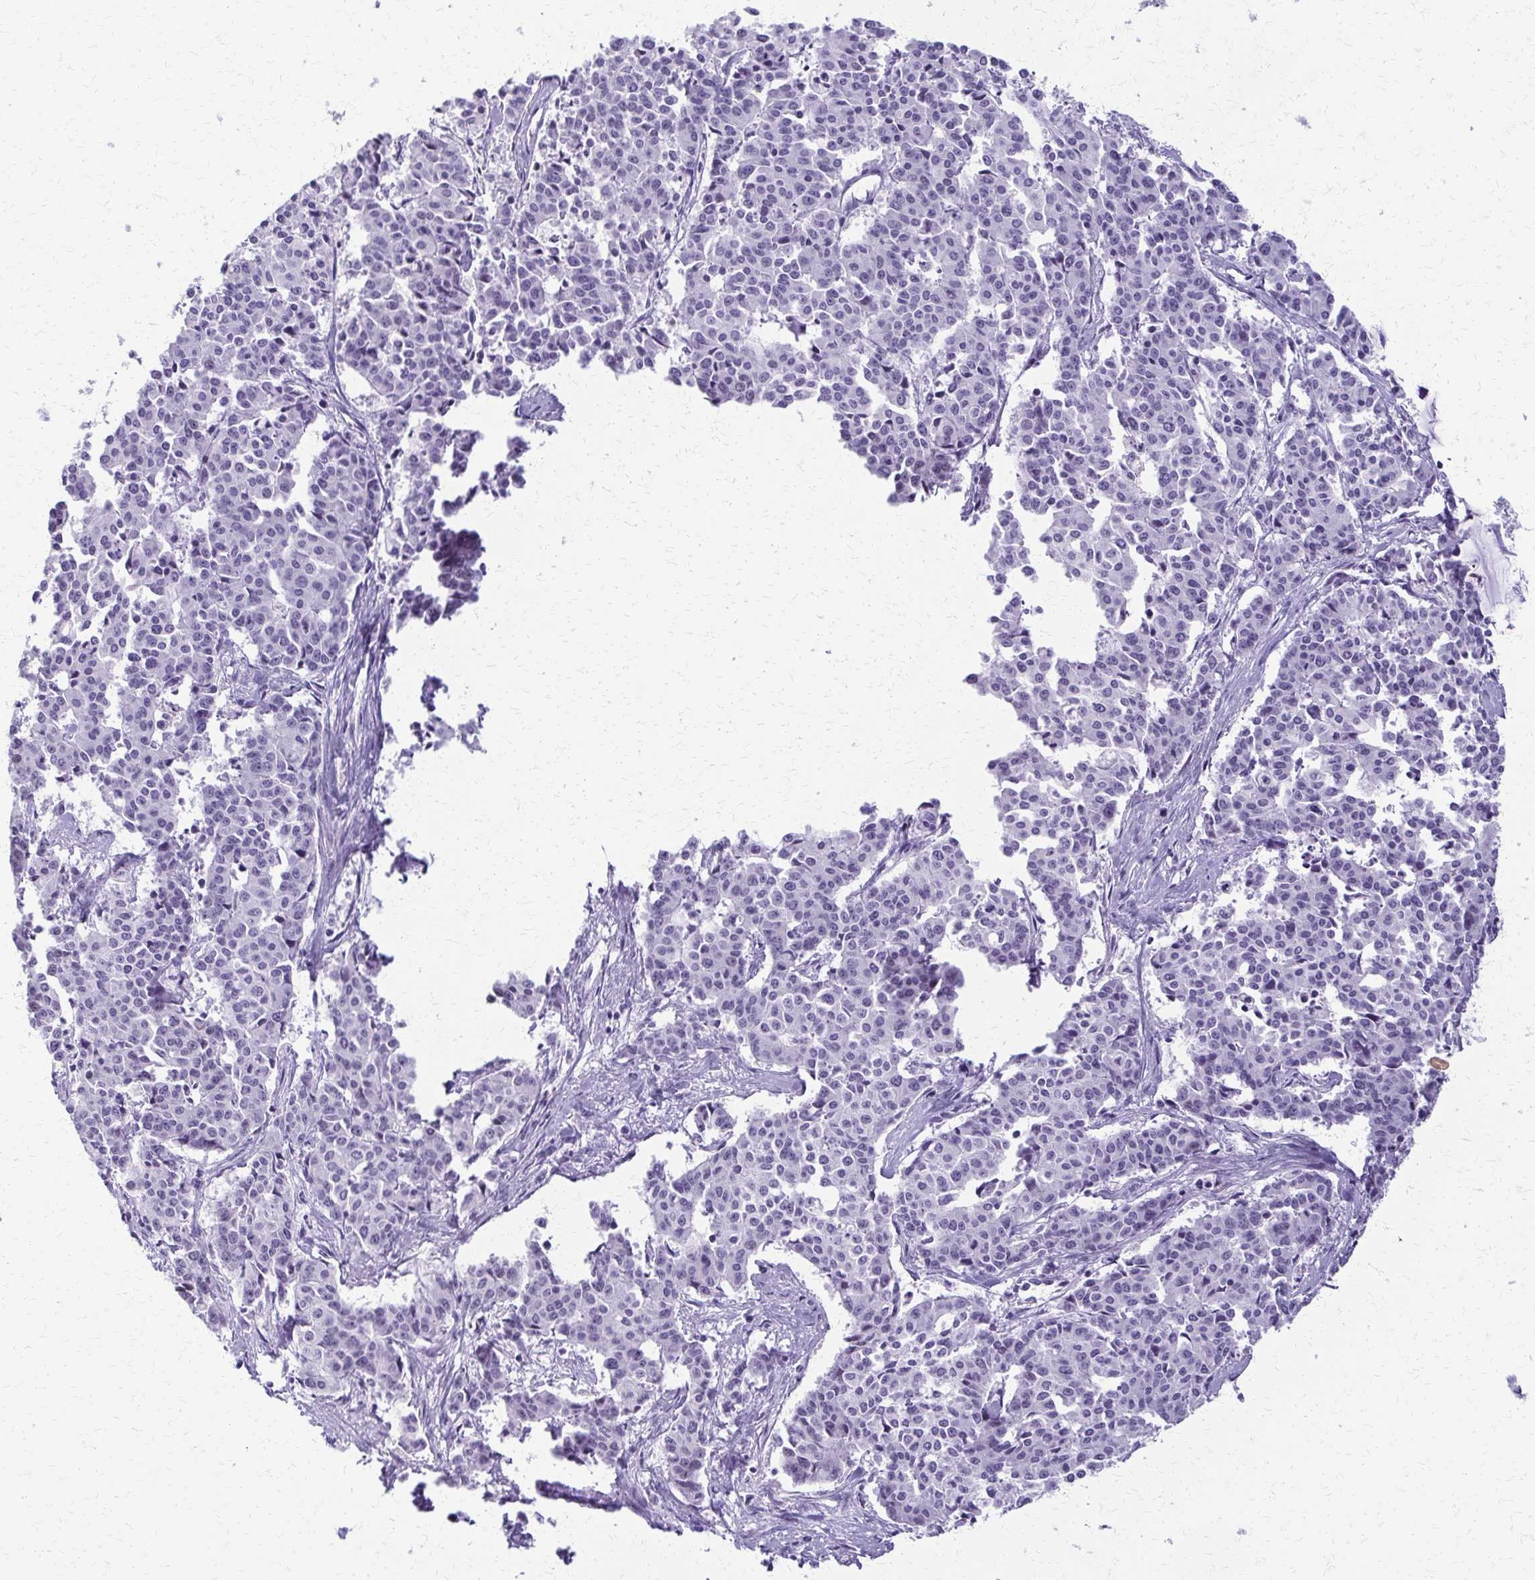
{"staining": {"intensity": "negative", "quantity": "none", "location": "none"}, "tissue": "cervical cancer", "cell_type": "Tumor cells", "image_type": "cancer", "snomed": [{"axis": "morphology", "description": "Squamous cell carcinoma, NOS"}, {"axis": "topography", "description": "Cervix"}], "caption": "Cervical cancer (squamous cell carcinoma) was stained to show a protein in brown. There is no significant staining in tumor cells.", "gene": "FAM162B", "patient": {"sex": "female", "age": 28}}